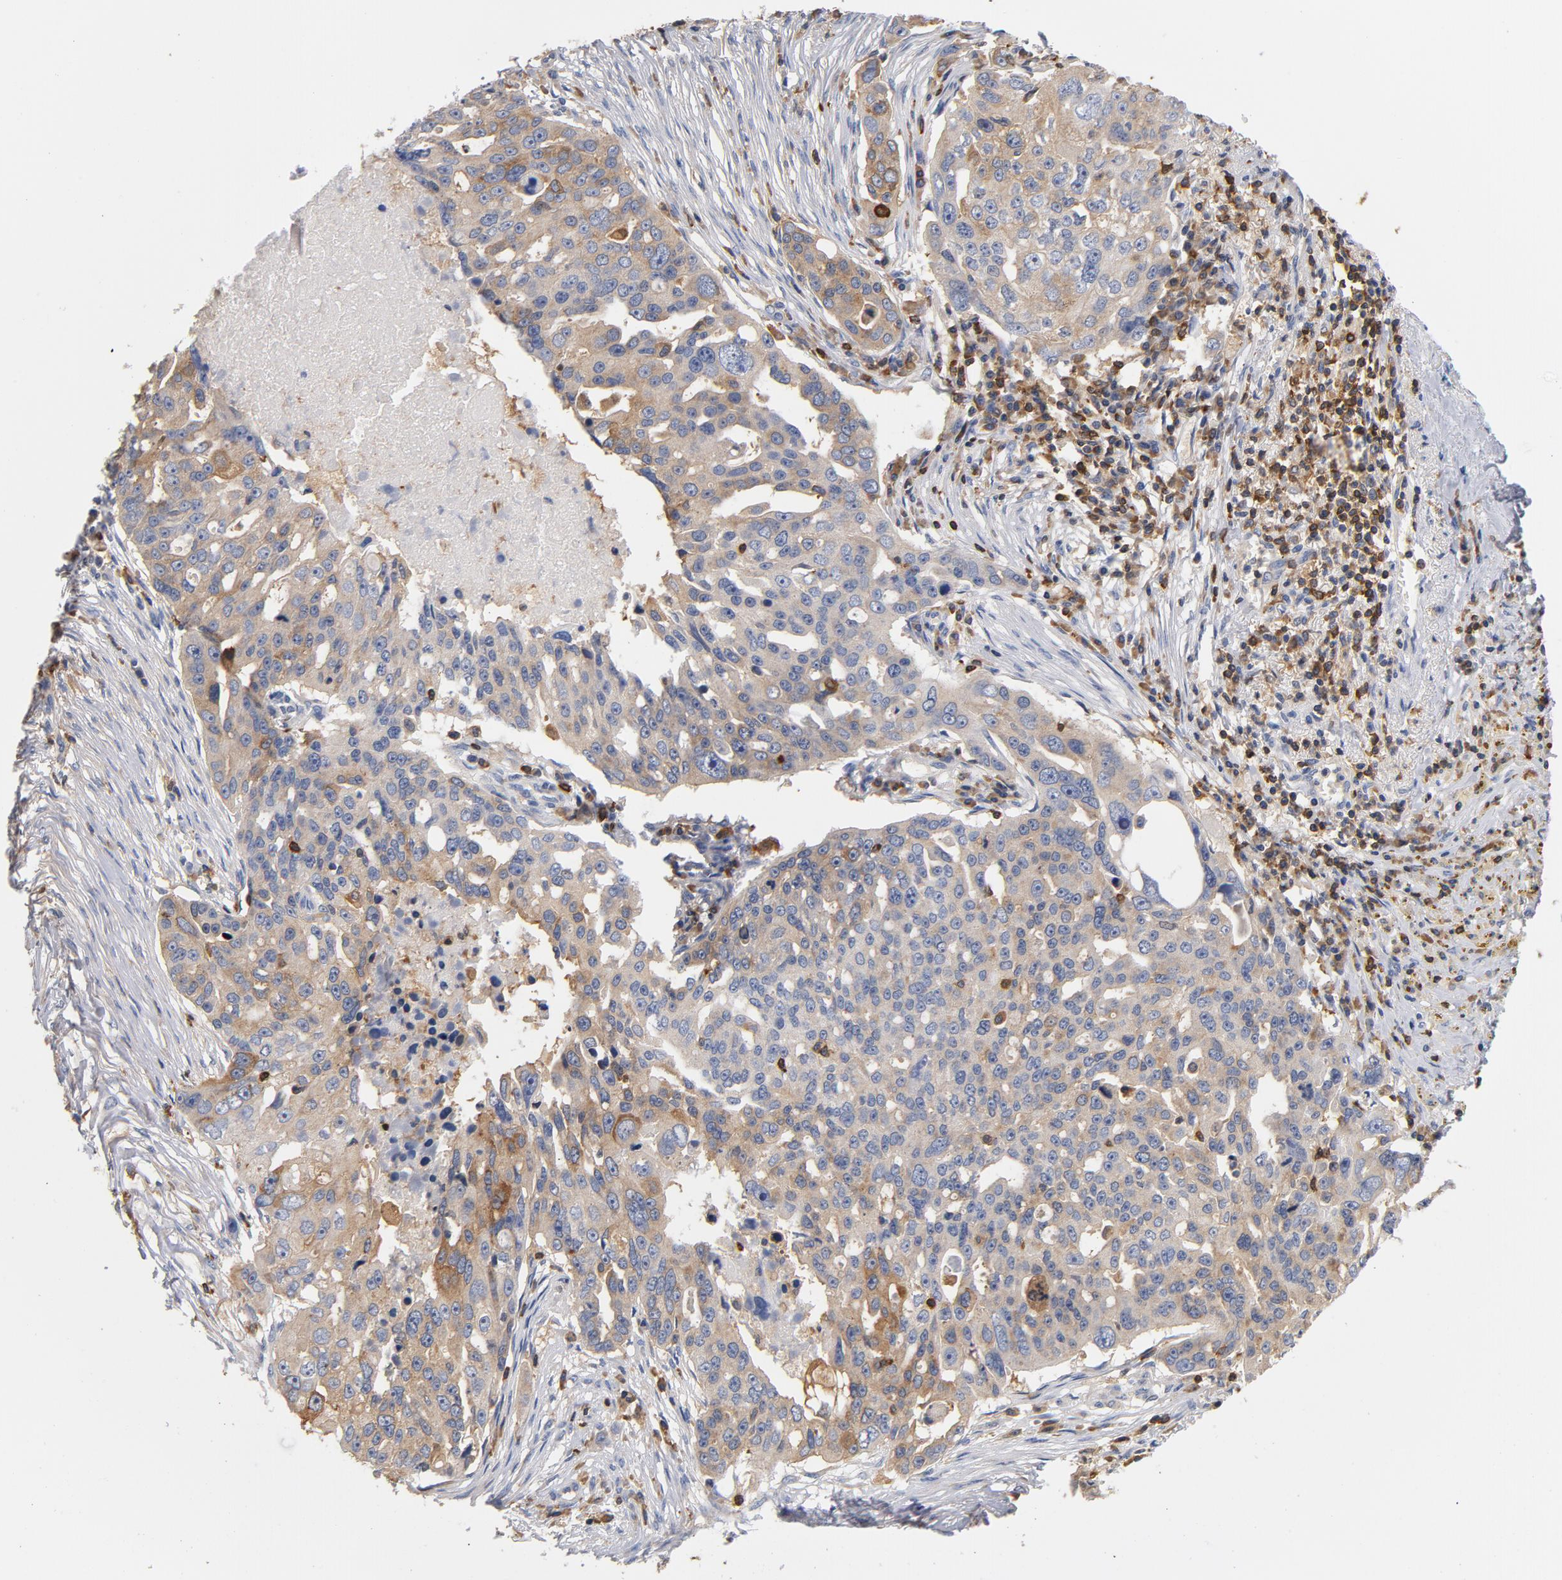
{"staining": {"intensity": "weak", "quantity": ">75%", "location": "cytoplasmic/membranous"}, "tissue": "ovarian cancer", "cell_type": "Tumor cells", "image_type": "cancer", "snomed": [{"axis": "morphology", "description": "Carcinoma, endometroid"}, {"axis": "topography", "description": "Ovary"}], "caption": "A photomicrograph of human ovarian cancer (endometroid carcinoma) stained for a protein shows weak cytoplasmic/membranous brown staining in tumor cells. Nuclei are stained in blue.", "gene": "EZR", "patient": {"sex": "female", "age": 75}}